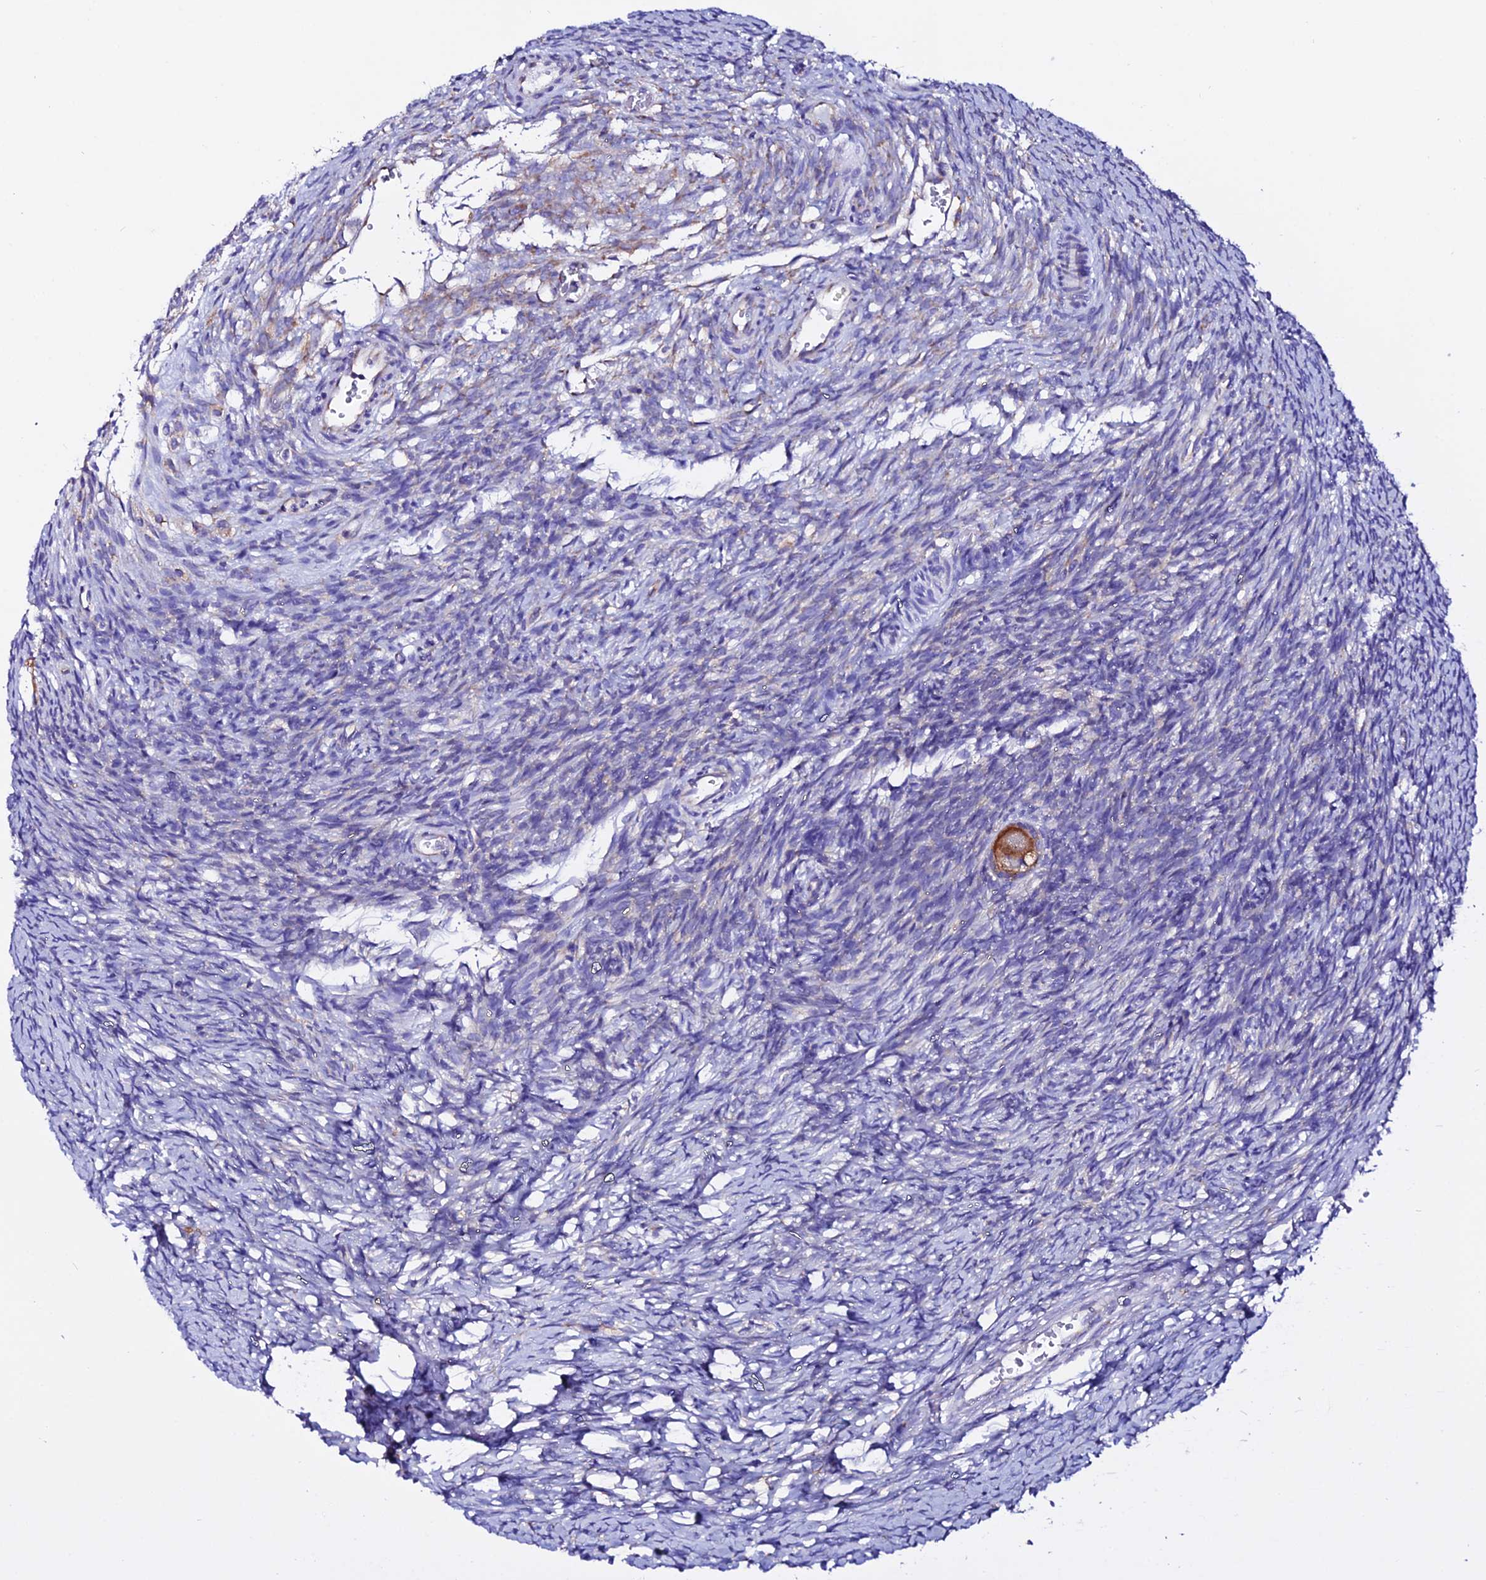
{"staining": {"intensity": "moderate", "quantity": ">75%", "location": "cytoplasmic/membranous"}, "tissue": "ovary", "cell_type": "Follicle cells", "image_type": "normal", "snomed": [{"axis": "morphology", "description": "Normal tissue, NOS"}, {"axis": "topography", "description": "Ovary"}], "caption": "High-magnification brightfield microscopy of normal ovary stained with DAB (3,3'-diaminobenzidine) (brown) and counterstained with hematoxylin (blue). follicle cells exhibit moderate cytoplasmic/membranous positivity is appreciated in approximately>75% of cells.", "gene": "EEF1G", "patient": {"sex": "female", "age": 39}}